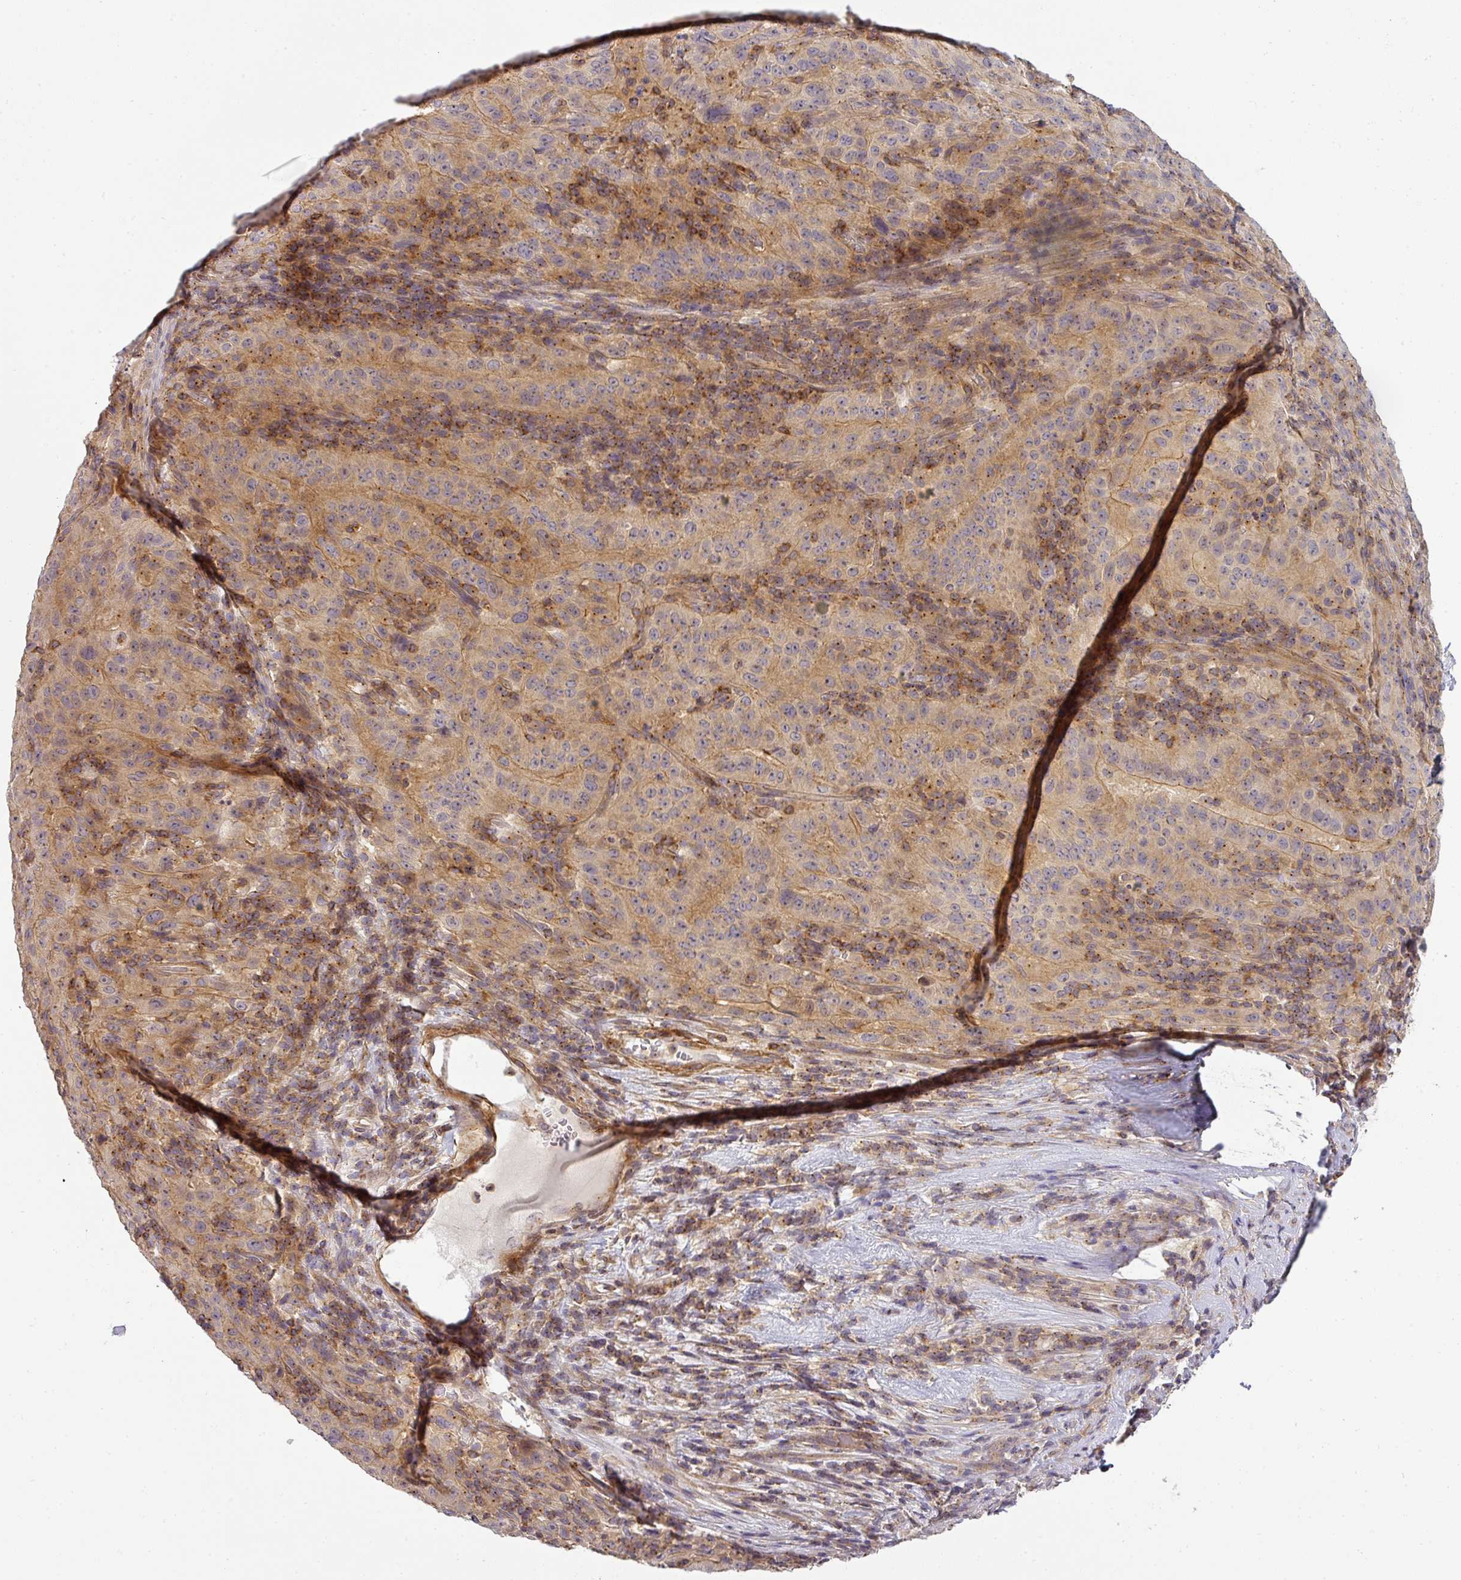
{"staining": {"intensity": "weak", "quantity": "<25%", "location": "cytoplasmic/membranous"}, "tissue": "pancreatic cancer", "cell_type": "Tumor cells", "image_type": "cancer", "snomed": [{"axis": "morphology", "description": "Adenocarcinoma, NOS"}, {"axis": "topography", "description": "Pancreas"}], "caption": "Protein analysis of pancreatic adenocarcinoma exhibits no significant expression in tumor cells.", "gene": "NIN", "patient": {"sex": "male", "age": 63}}